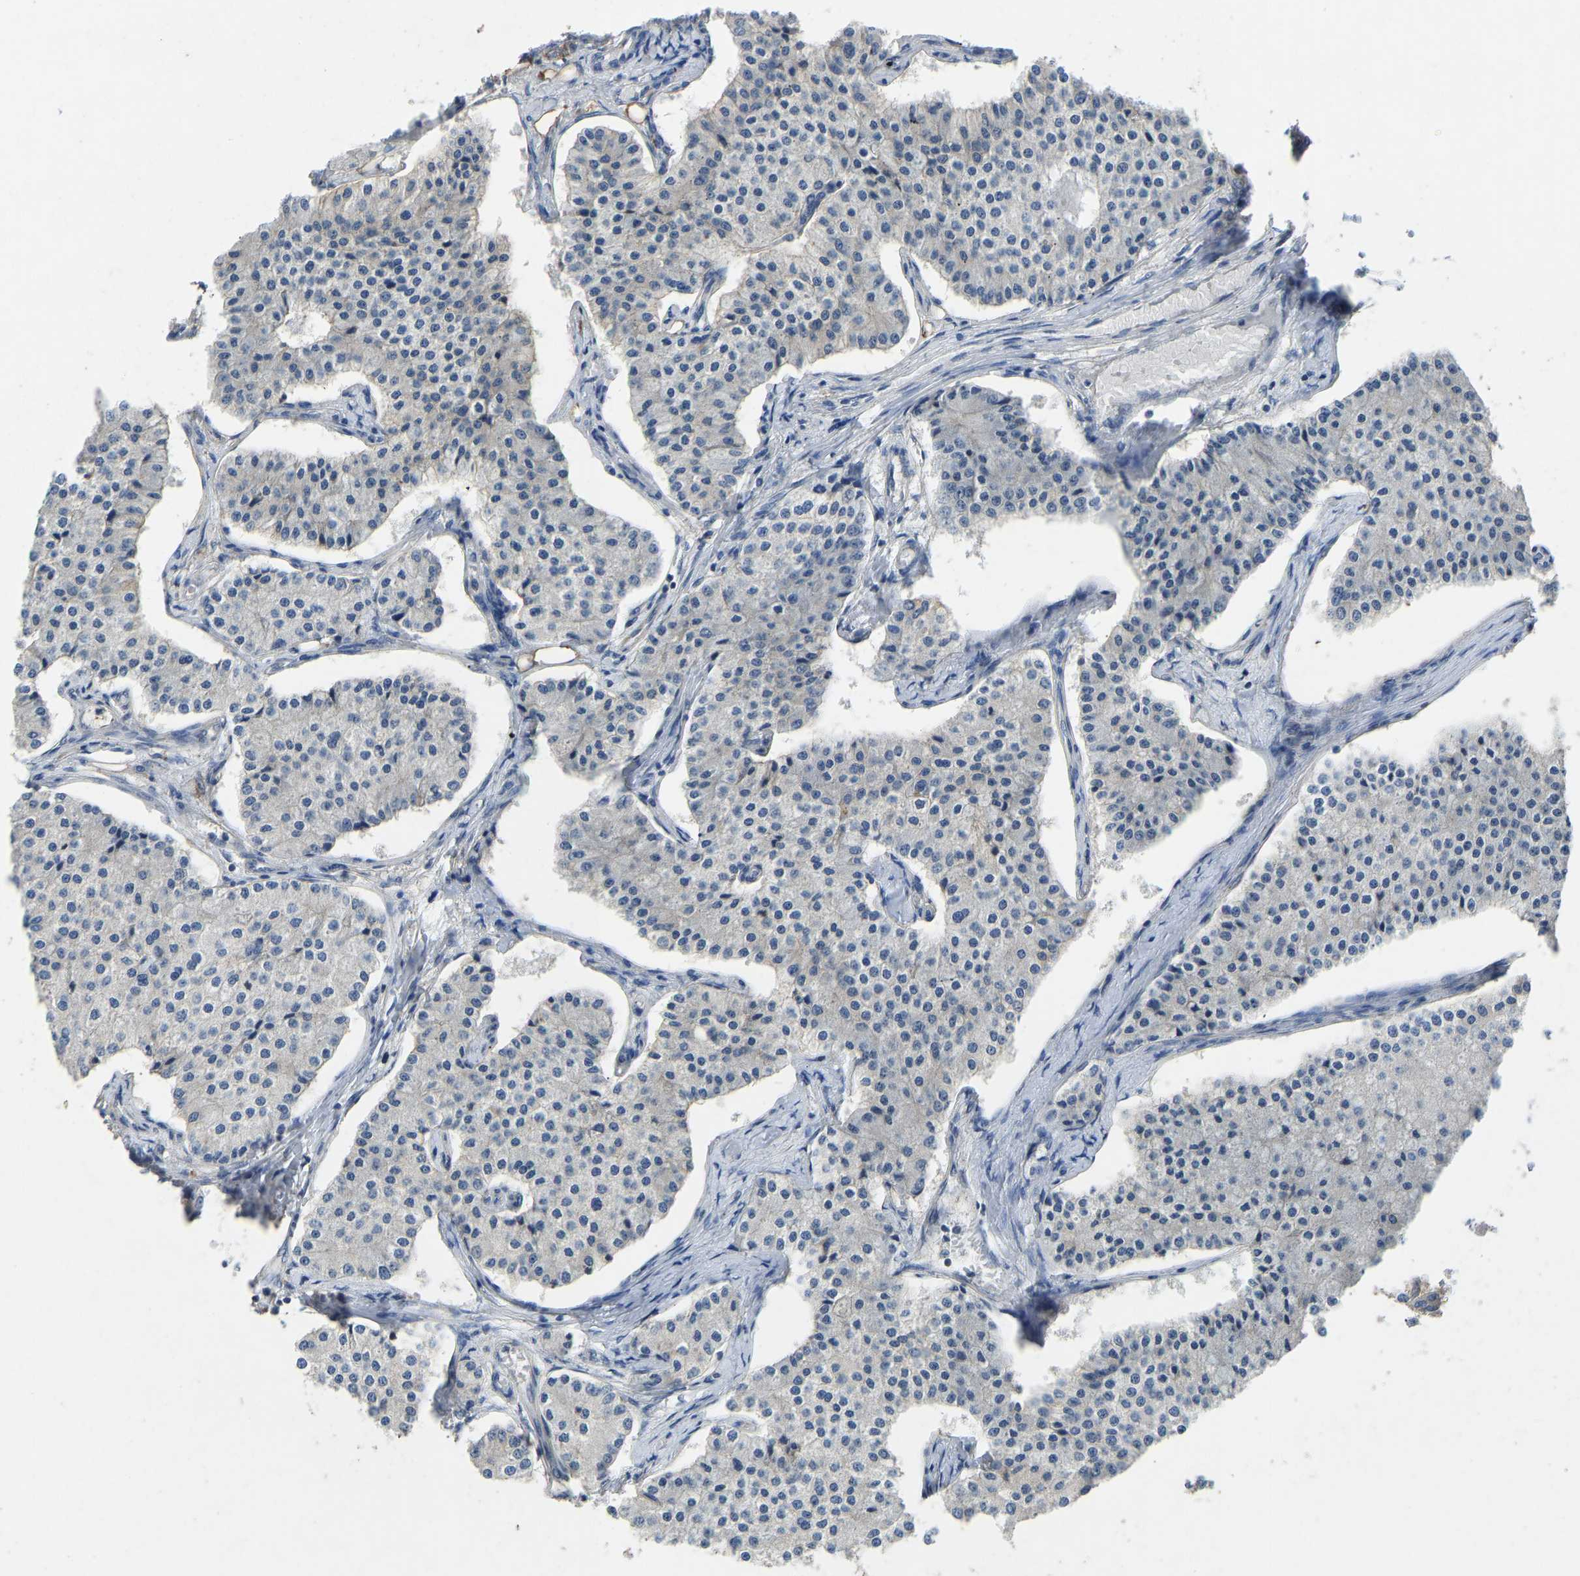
{"staining": {"intensity": "negative", "quantity": "none", "location": "none"}, "tissue": "carcinoid", "cell_type": "Tumor cells", "image_type": "cancer", "snomed": [{"axis": "morphology", "description": "Carcinoid, malignant, NOS"}, {"axis": "topography", "description": "Colon"}], "caption": "Tumor cells are negative for brown protein staining in carcinoid.", "gene": "NDRG3", "patient": {"sex": "female", "age": 52}}